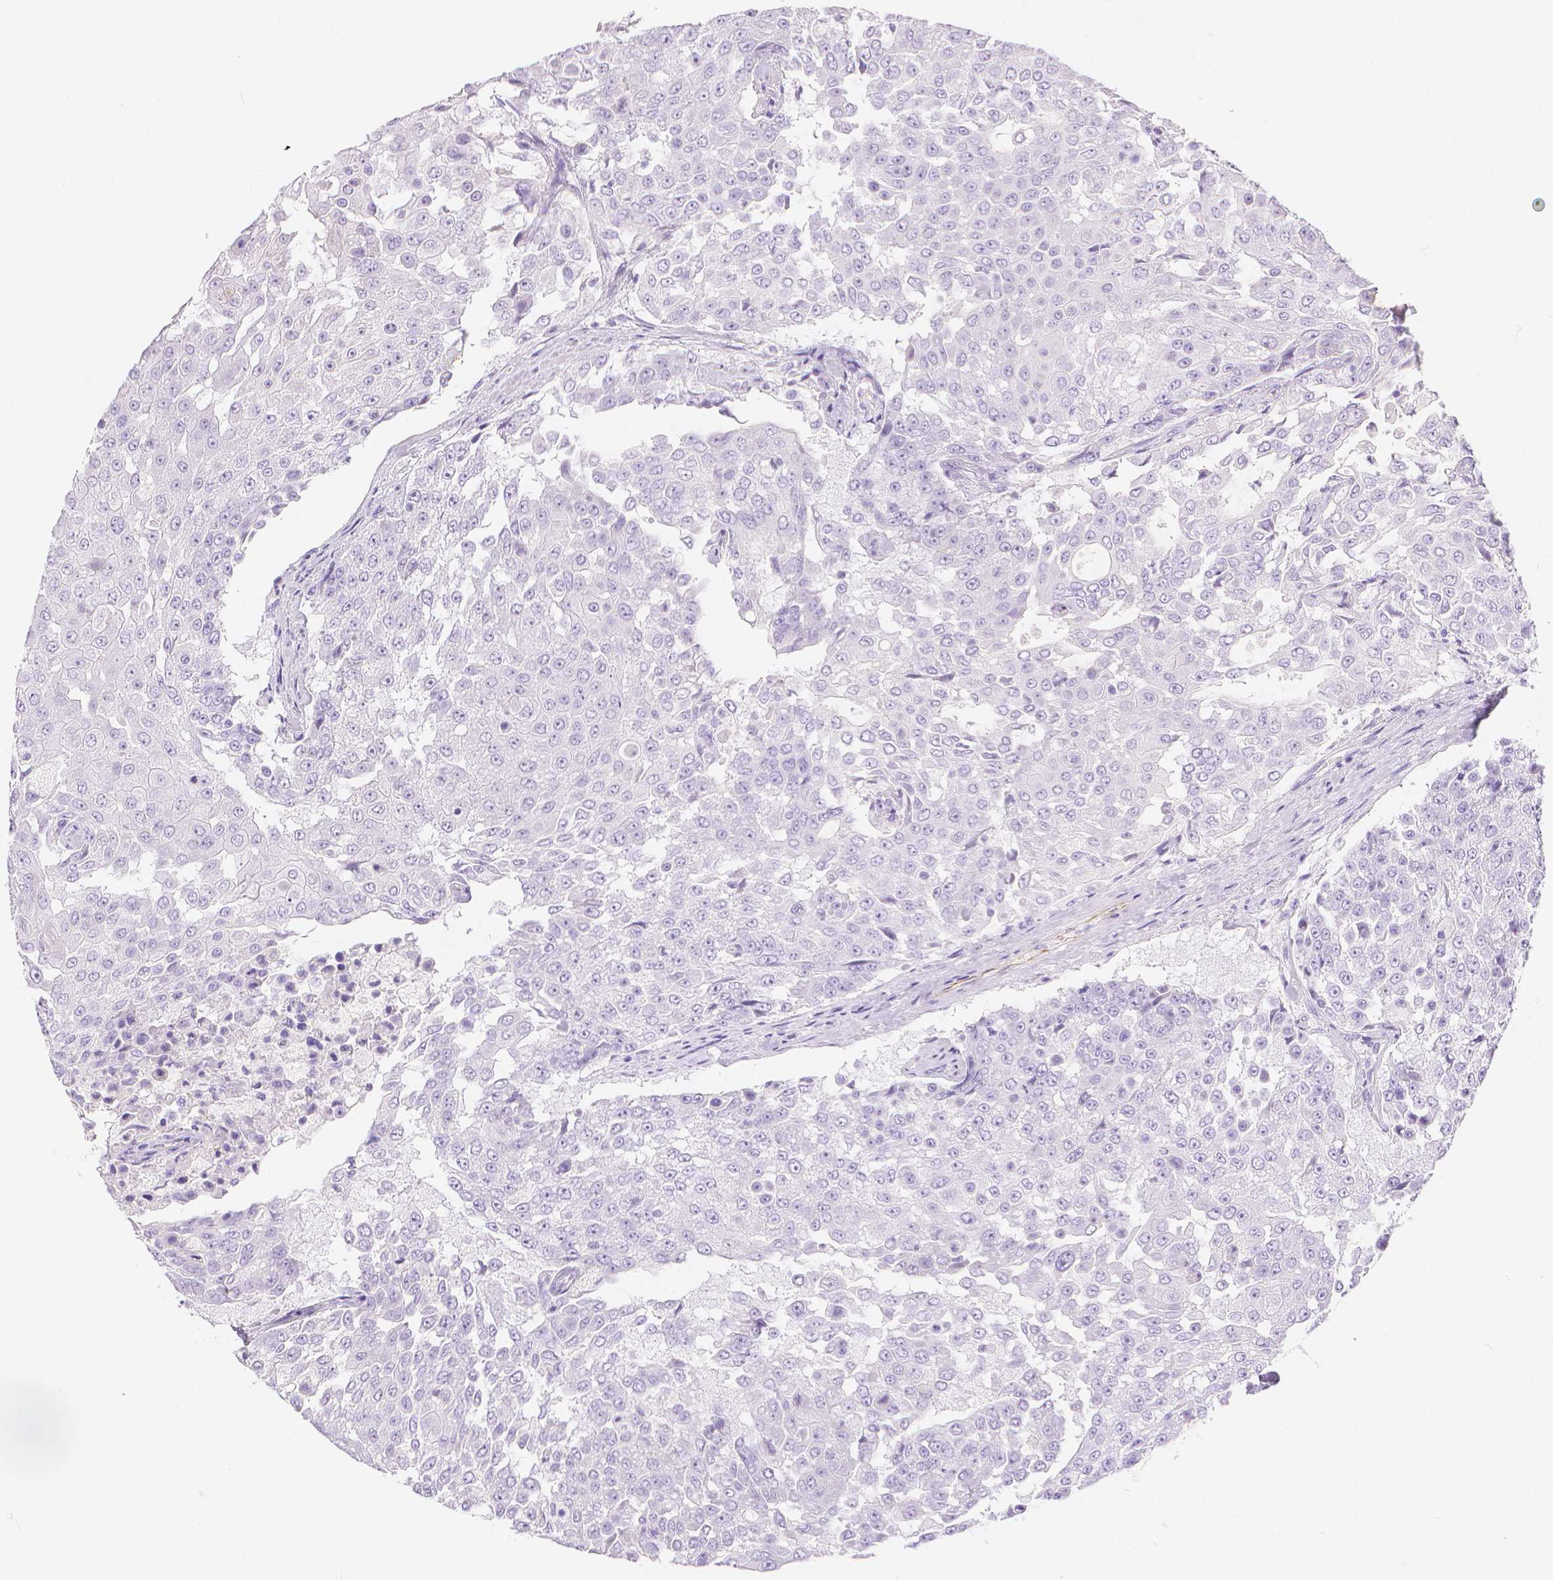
{"staining": {"intensity": "negative", "quantity": "none", "location": "none"}, "tissue": "urothelial cancer", "cell_type": "Tumor cells", "image_type": "cancer", "snomed": [{"axis": "morphology", "description": "Urothelial carcinoma, High grade"}, {"axis": "topography", "description": "Urinary bladder"}], "caption": "High power microscopy histopathology image of an immunohistochemistry image of urothelial cancer, revealing no significant expression in tumor cells.", "gene": "SLC27A5", "patient": {"sex": "female", "age": 63}}